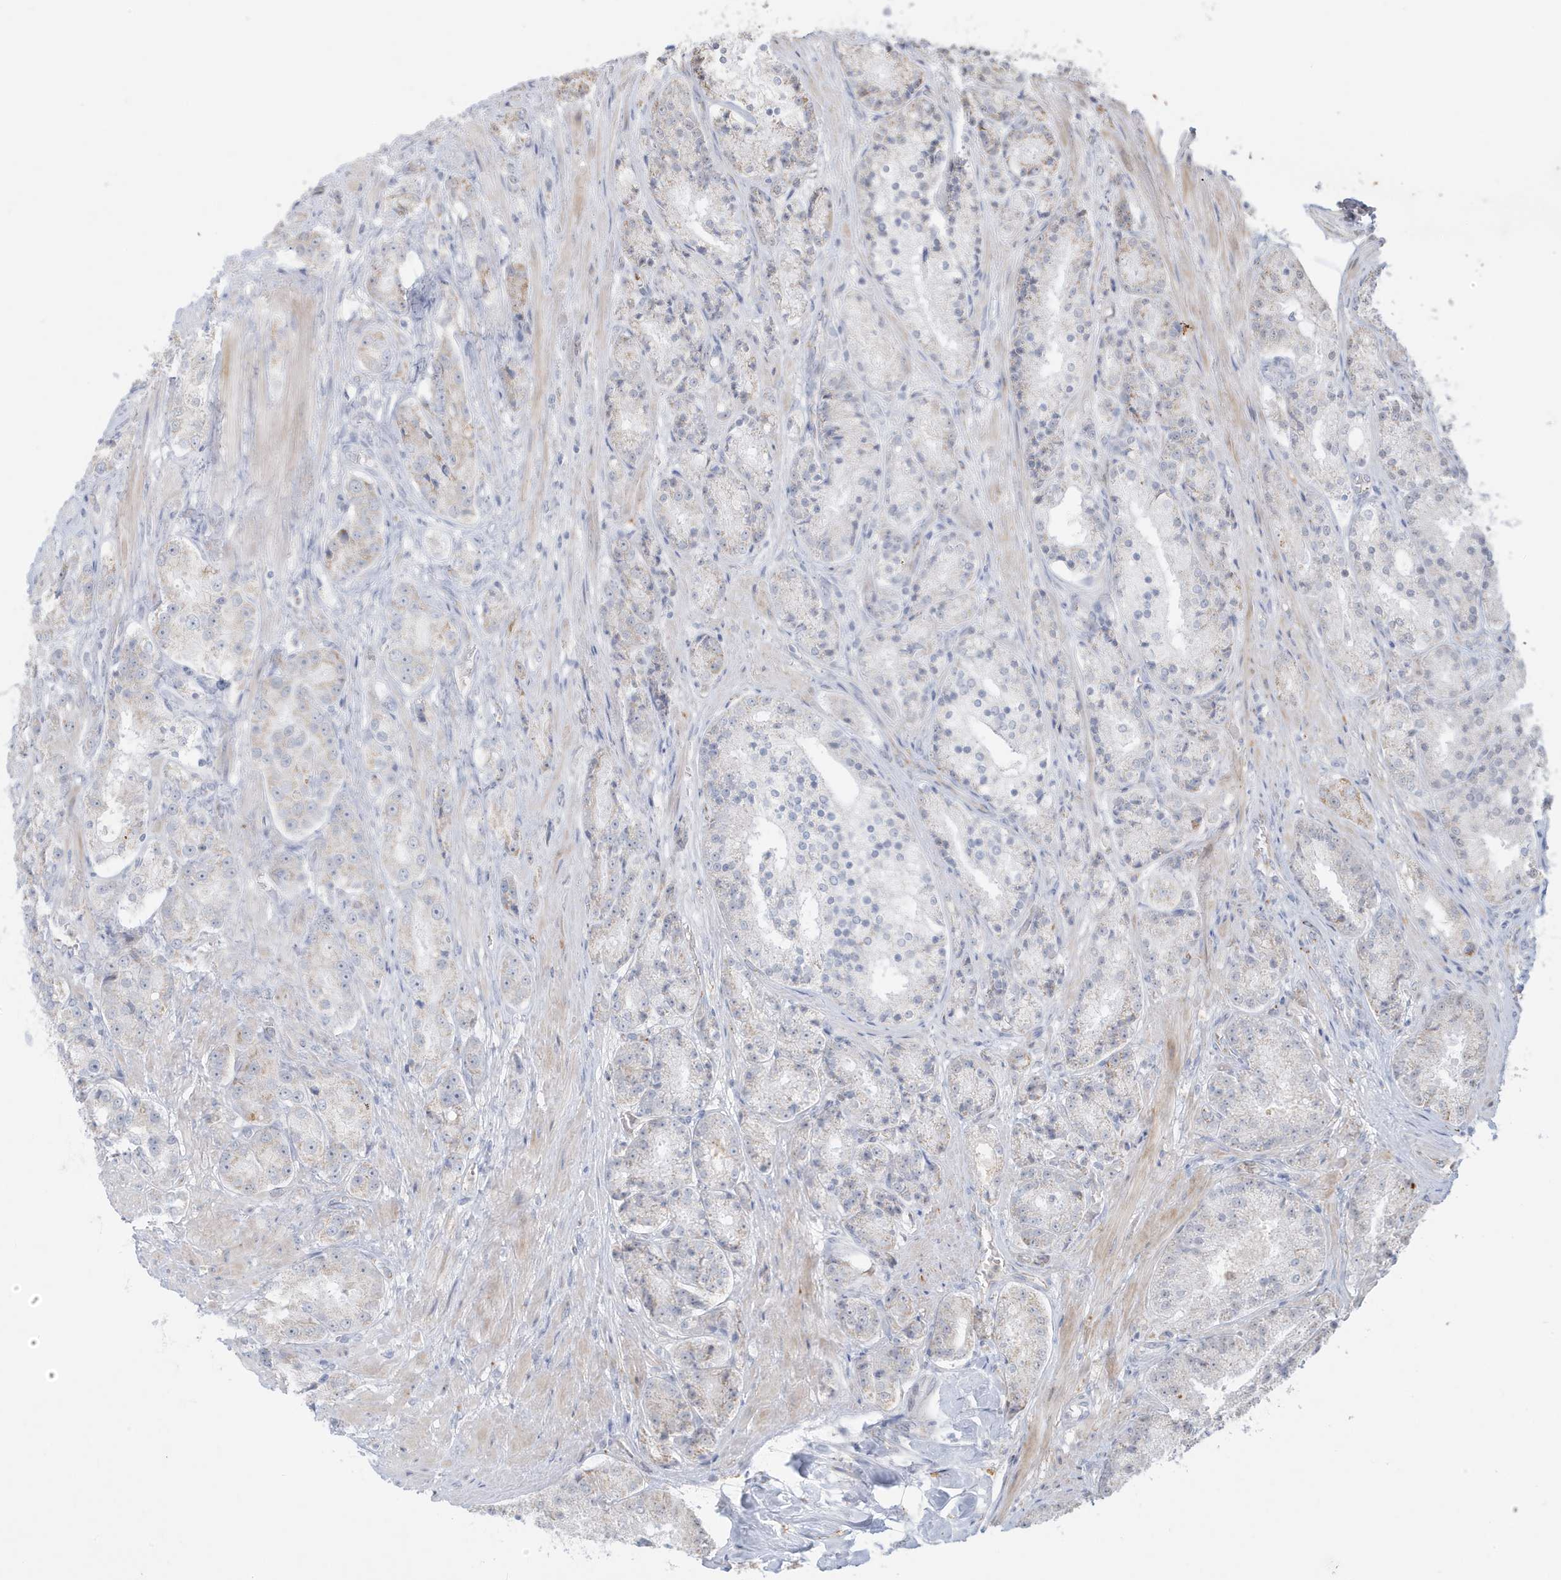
{"staining": {"intensity": "negative", "quantity": "none", "location": "none"}, "tissue": "prostate cancer", "cell_type": "Tumor cells", "image_type": "cancer", "snomed": [{"axis": "morphology", "description": "Adenocarcinoma, High grade"}, {"axis": "topography", "description": "Prostate"}], "caption": "Micrograph shows no significant protein positivity in tumor cells of prostate adenocarcinoma (high-grade).", "gene": "FNDC1", "patient": {"sex": "male", "age": 60}}